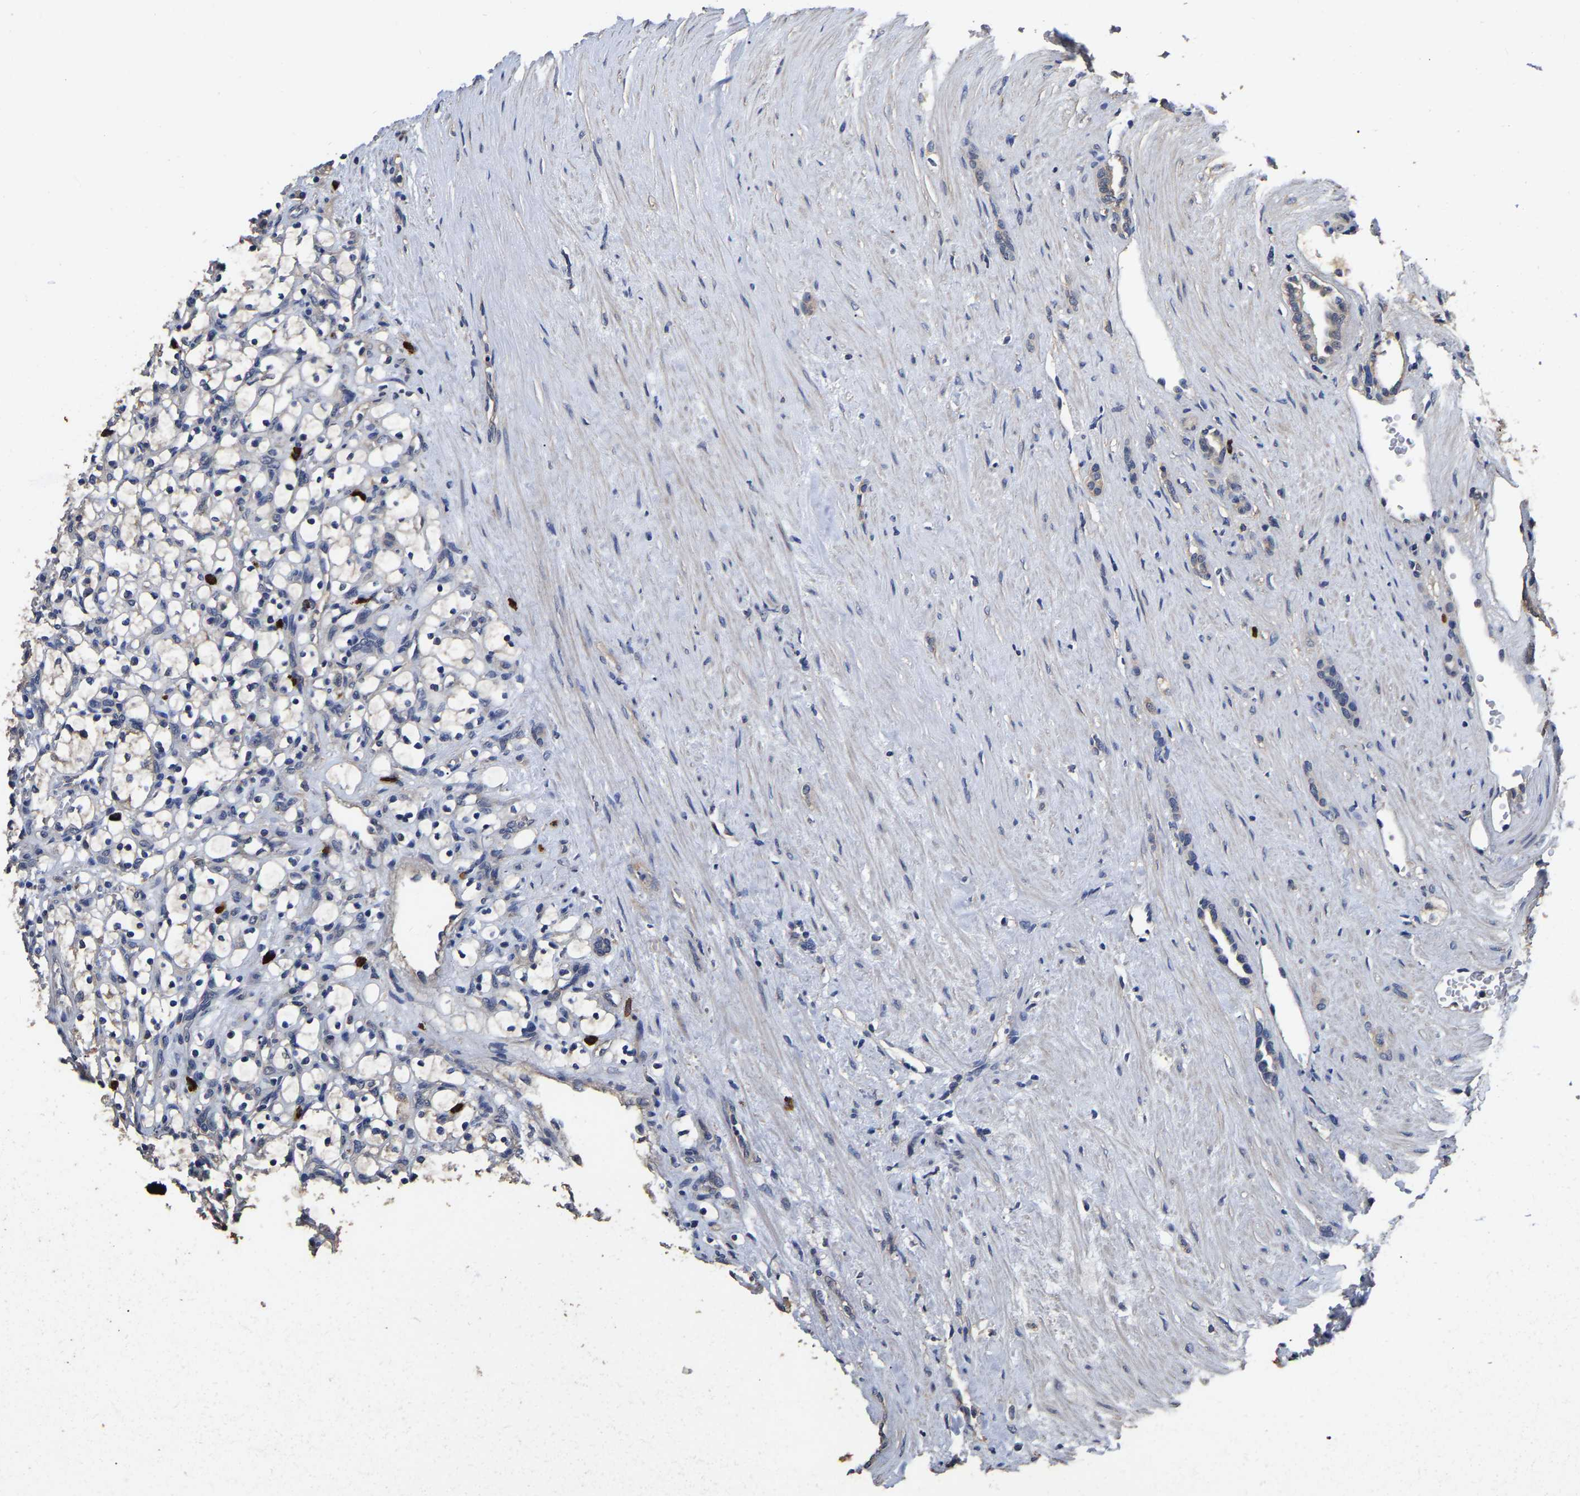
{"staining": {"intensity": "negative", "quantity": "none", "location": "none"}, "tissue": "renal cancer", "cell_type": "Tumor cells", "image_type": "cancer", "snomed": [{"axis": "morphology", "description": "Adenocarcinoma, NOS"}, {"axis": "topography", "description": "Kidney"}], "caption": "A high-resolution histopathology image shows immunohistochemistry (IHC) staining of renal cancer, which shows no significant expression in tumor cells.", "gene": "STK32C", "patient": {"sex": "female", "age": 69}}